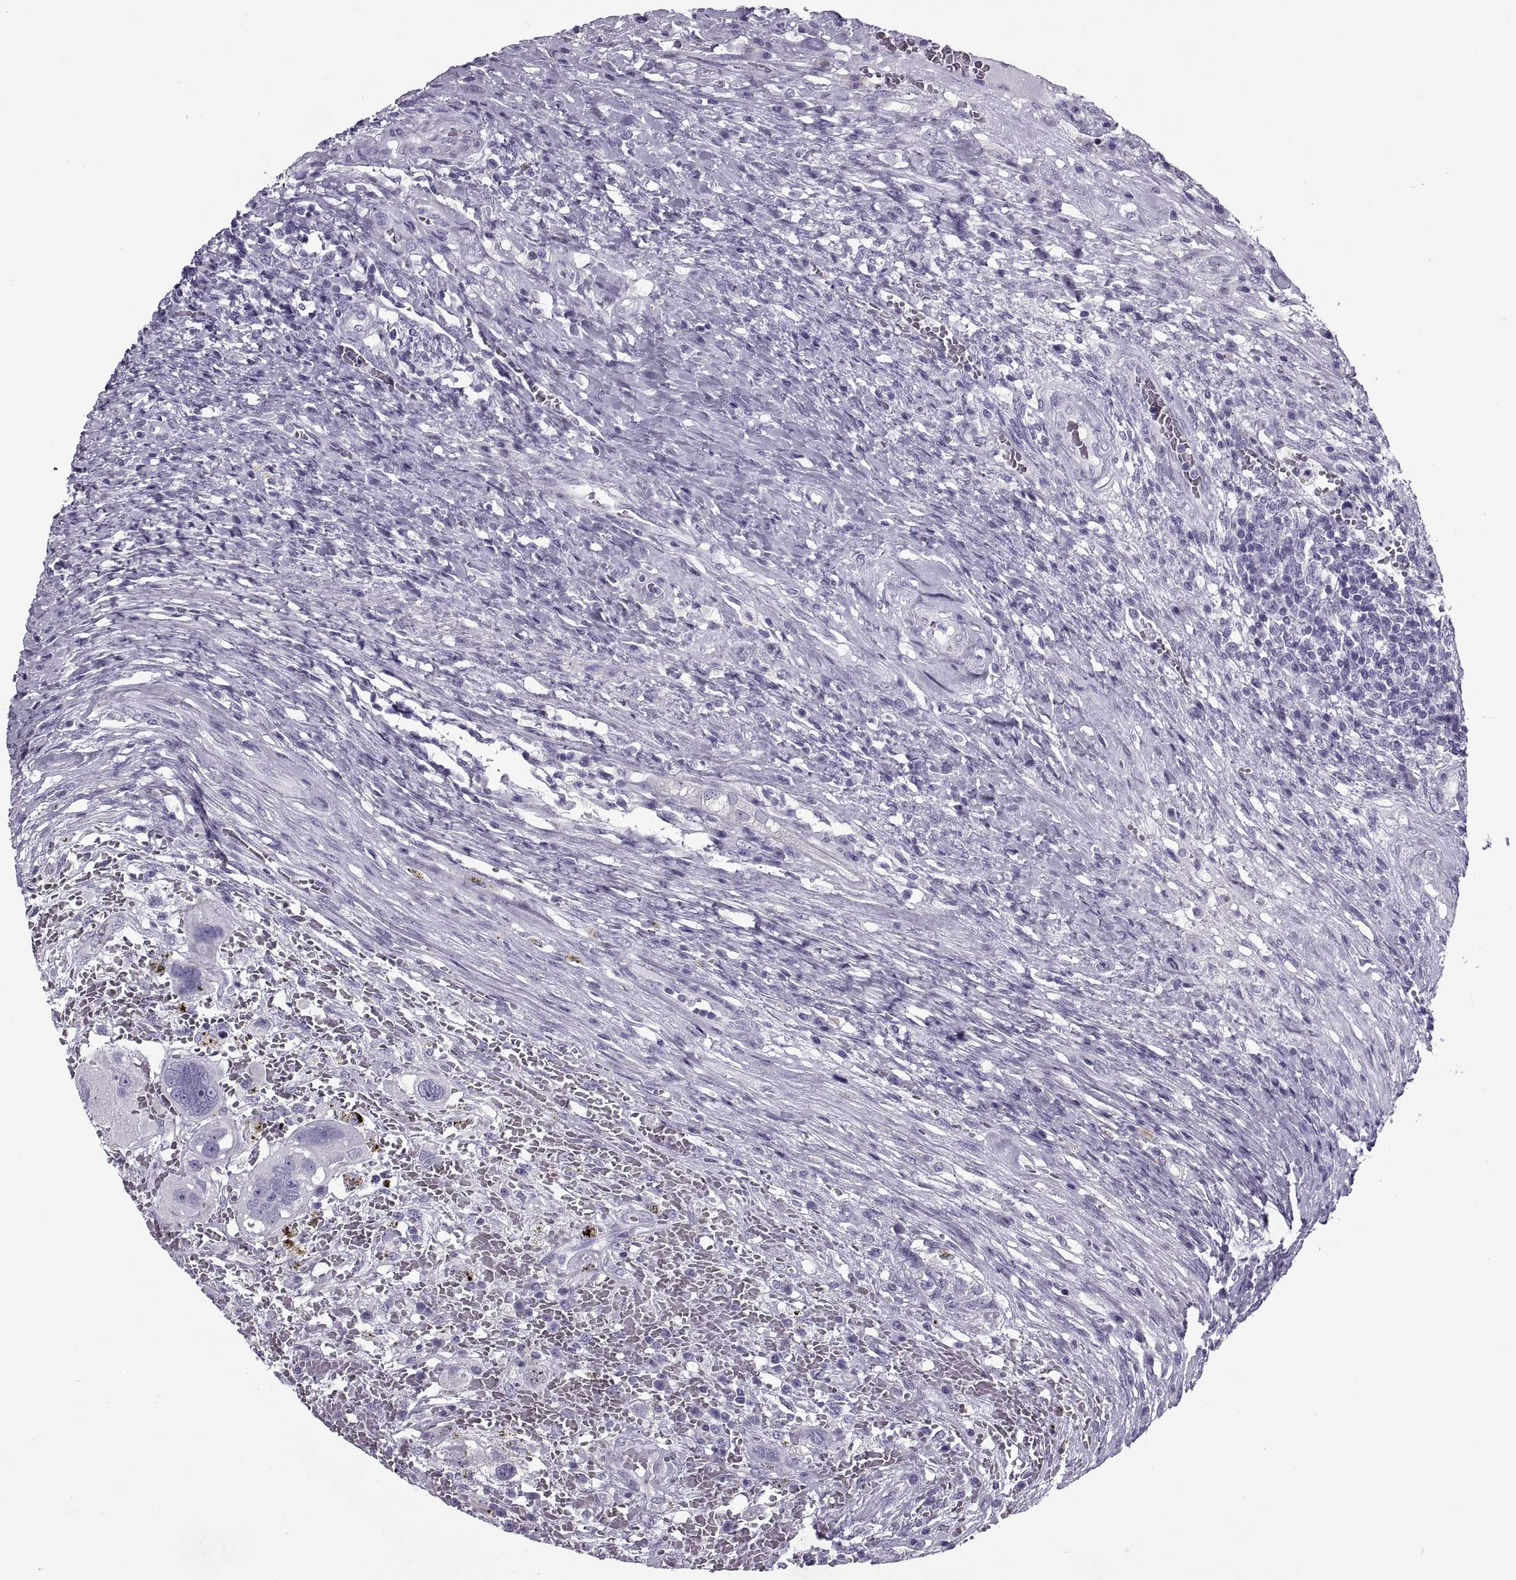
{"staining": {"intensity": "negative", "quantity": "none", "location": "none"}, "tissue": "testis cancer", "cell_type": "Tumor cells", "image_type": "cancer", "snomed": [{"axis": "morphology", "description": "Carcinoma, Embryonal, NOS"}, {"axis": "topography", "description": "Testis"}], "caption": "Embryonal carcinoma (testis) was stained to show a protein in brown. There is no significant positivity in tumor cells. (Stains: DAB immunohistochemistry (IHC) with hematoxylin counter stain, Microscopy: brightfield microscopy at high magnification).", "gene": "RLBP1", "patient": {"sex": "male", "age": 26}}